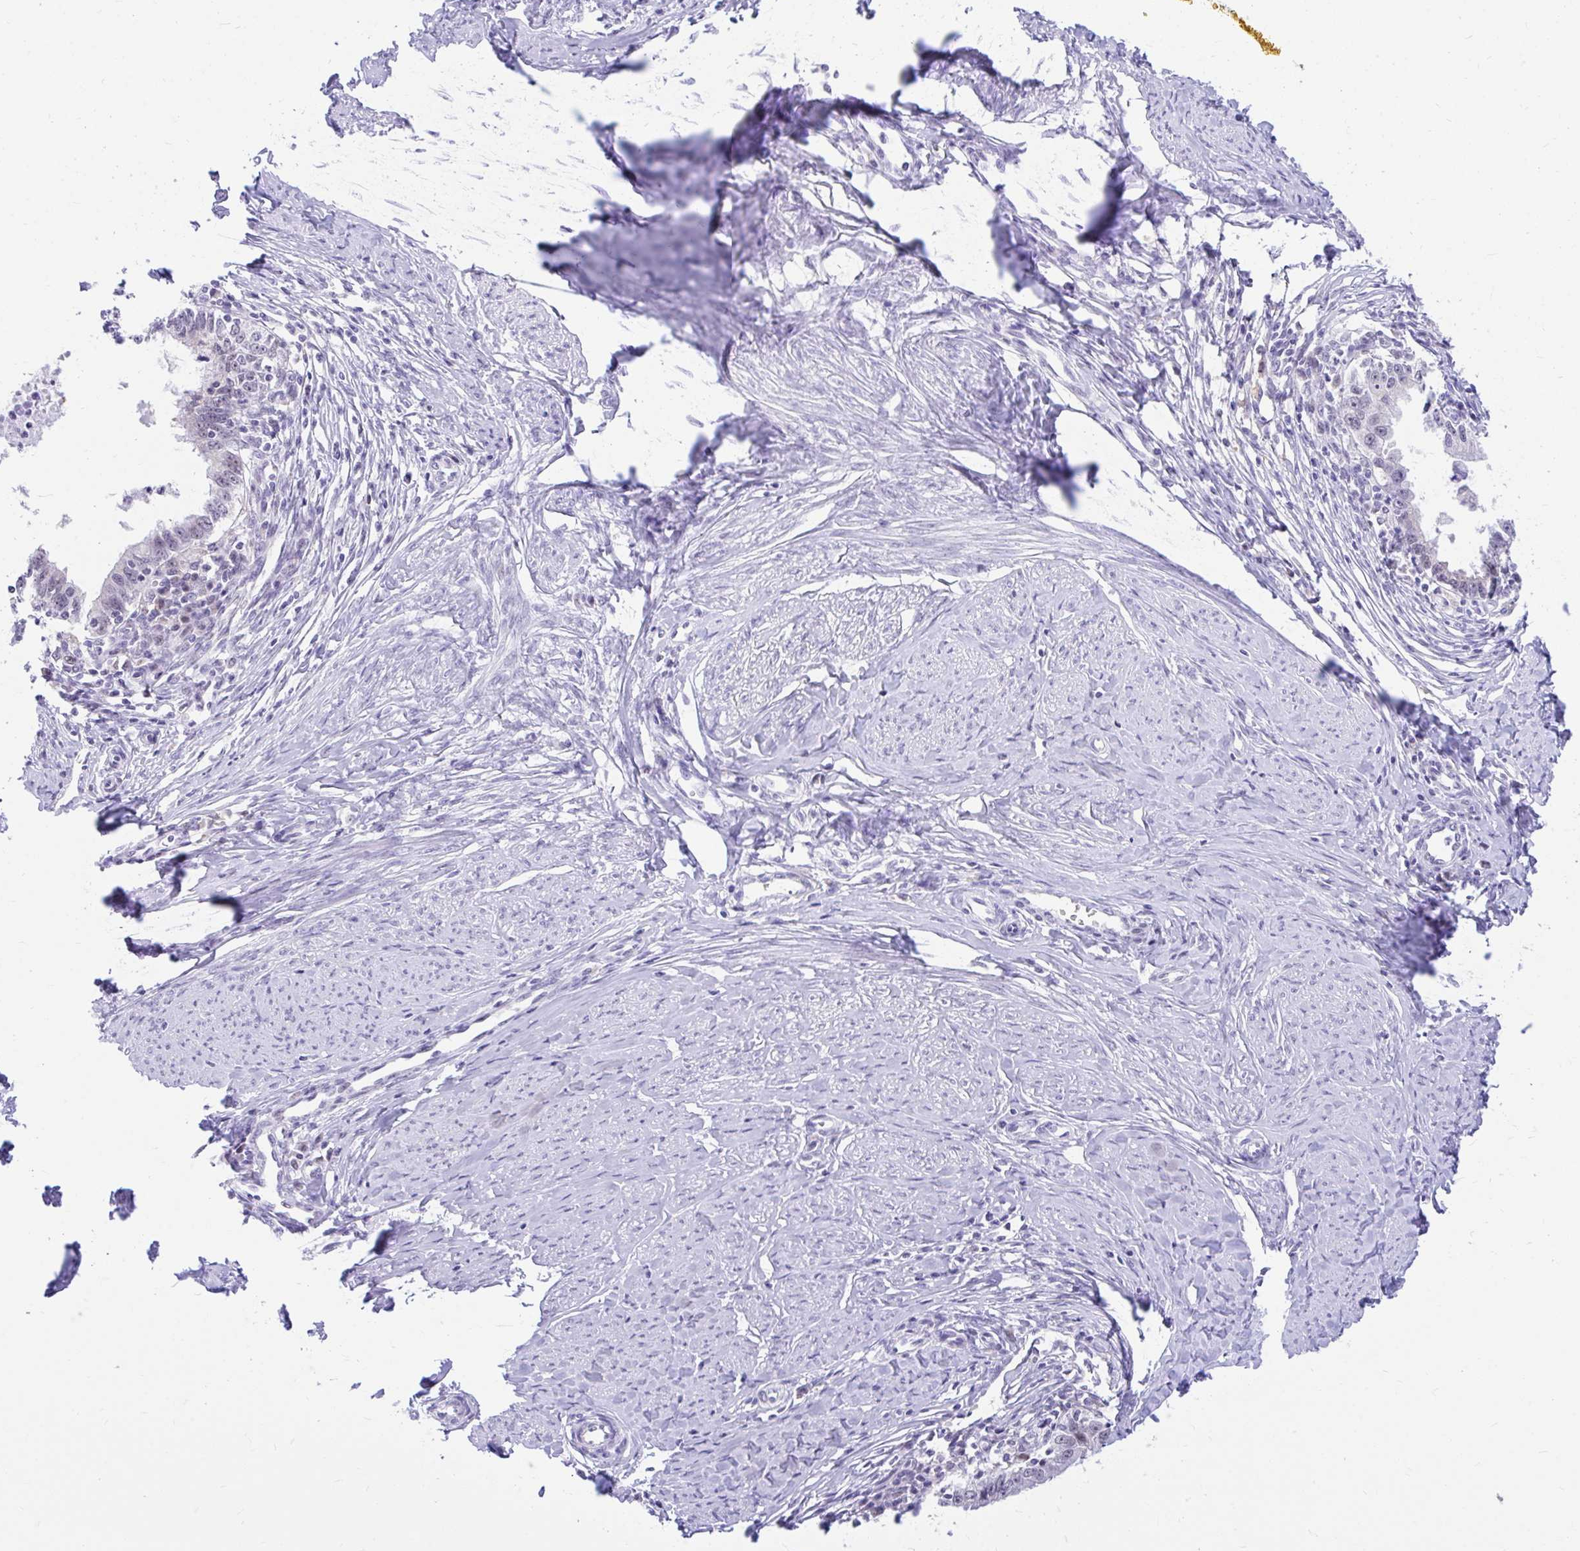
{"staining": {"intensity": "negative", "quantity": "none", "location": "none"}, "tissue": "cervical cancer", "cell_type": "Tumor cells", "image_type": "cancer", "snomed": [{"axis": "morphology", "description": "Adenocarcinoma, NOS"}, {"axis": "topography", "description": "Cervix"}], "caption": "An immunohistochemistry micrograph of cervical cancer is shown. There is no staining in tumor cells of cervical cancer. (DAB (3,3'-diaminobenzidine) immunohistochemistry with hematoxylin counter stain).", "gene": "GLB1L2", "patient": {"sex": "female", "age": 36}}